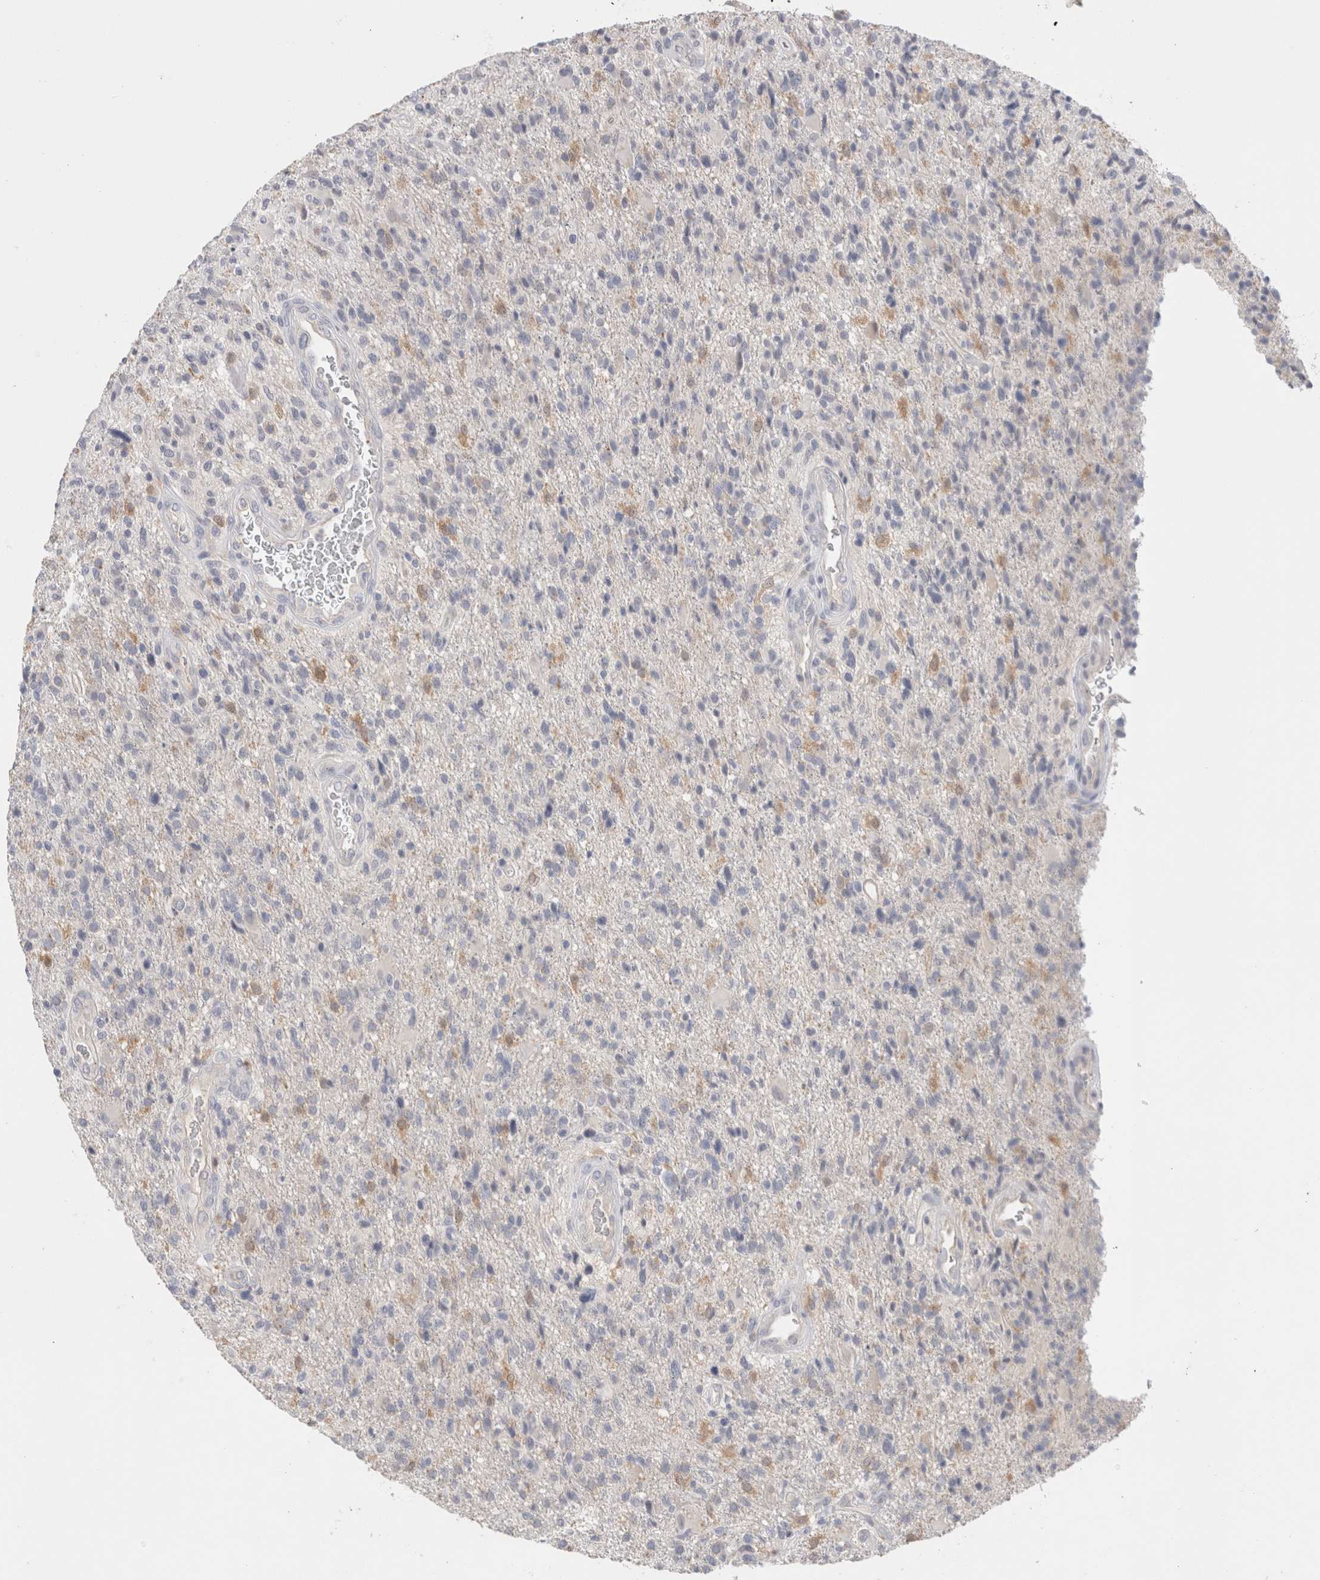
{"staining": {"intensity": "weak", "quantity": "<25%", "location": "cytoplasmic/membranous"}, "tissue": "glioma", "cell_type": "Tumor cells", "image_type": "cancer", "snomed": [{"axis": "morphology", "description": "Glioma, malignant, High grade"}, {"axis": "topography", "description": "Brain"}], "caption": "This is a photomicrograph of IHC staining of malignant glioma (high-grade), which shows no staining in tumor cells.", "gene": "HPGDS", "patient": {"sex": "male", "age": 72}}